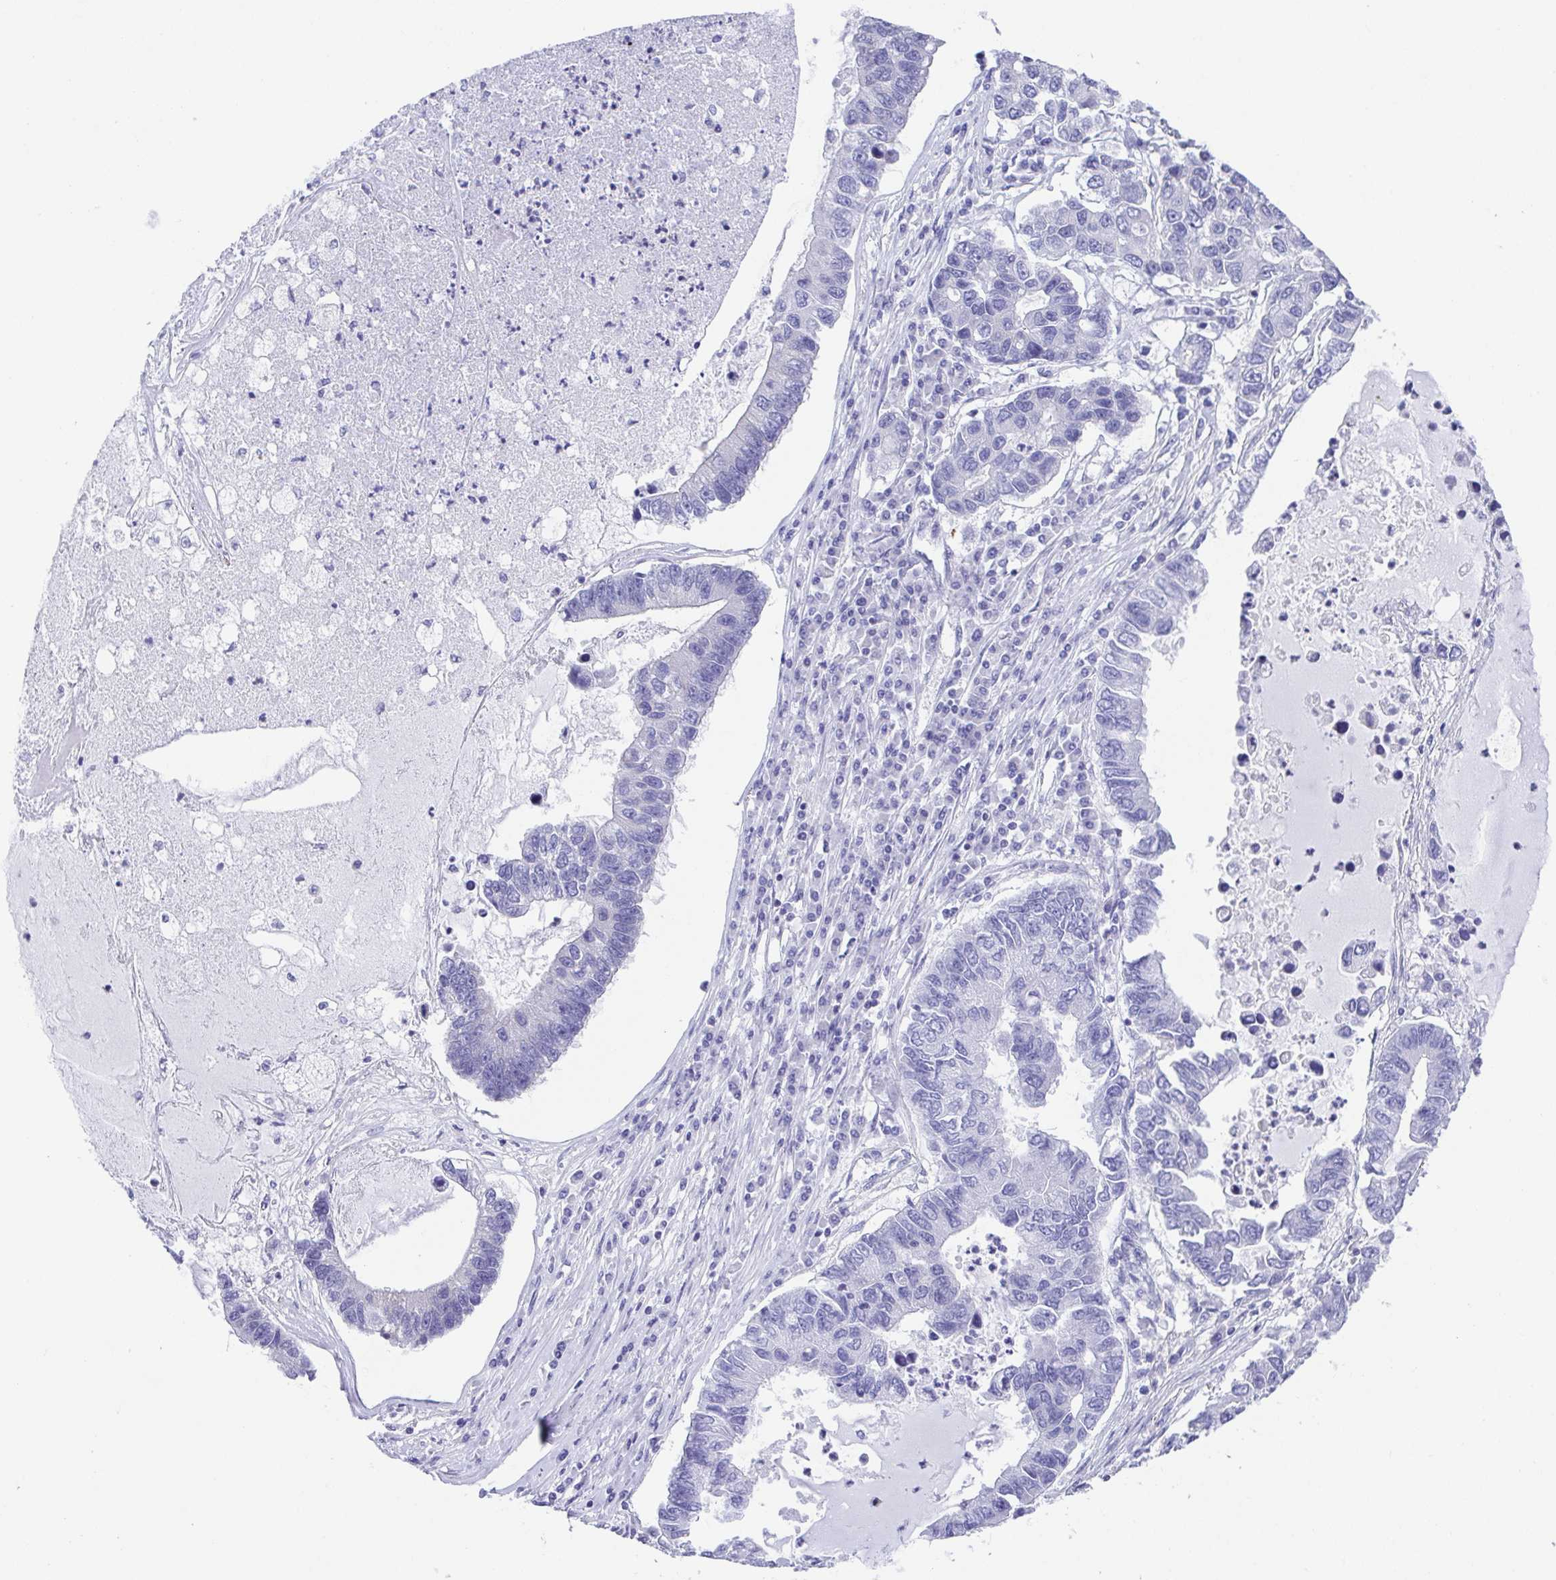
{"staining": {"intensity": "negative", "quantity": "none", "location": "none"}, "tissue": "lung cancer", "cell_type": "Tumor cells", "image_type": "cancer", "snomed": [{"axis": "morphology", "description": "Adenocarcinoma, NOS"}, {"axis": "topography", "description": "Bronchus"}, {"axis": "topography", "description": "Lung"}], "caption": "The image exhibits no significant expression in tumor cells of lung cancer (adenocarcinoma).", "gene": "LUZP4", "patient": {"sex": "female", "age": 51}}